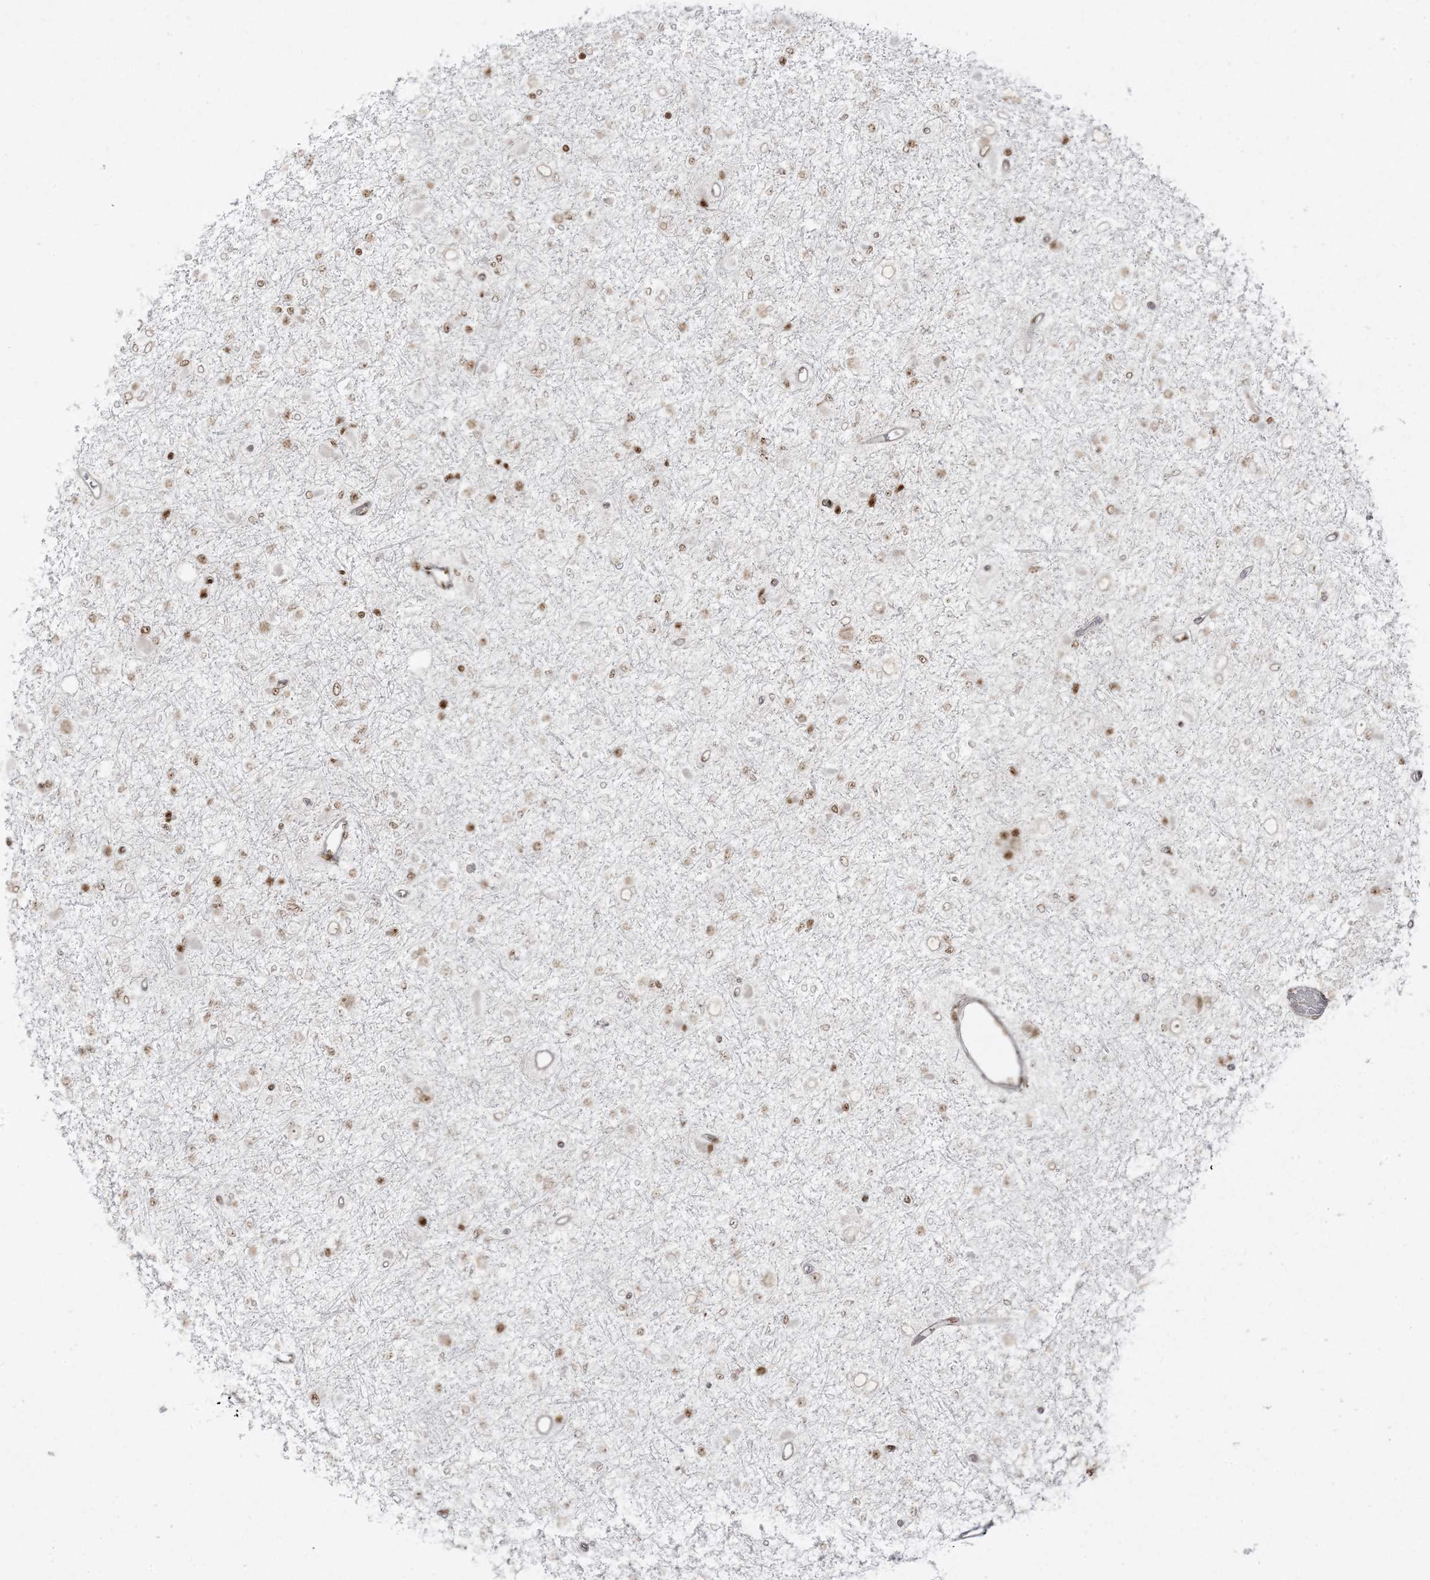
{"staining": {"intensity": "moderate", "quantity": "<25%", "location": "nuclear"}, "tissue": "glioma", "cell_type": "Tumor cells", "image_type": "cancer", "snomed": [{"axis": "morphology", "description": "Glioma, malignant, Low grade"}, {"axis": "topography", "description": "Brain"}], "caption": "Approximately <25% of tumor cells in glioma reveal moderate nuclear protein positivity as visualized by brown immunohistochemical staining.", "gene": "RBM10", "patient": {"sex": "female", "age": 22}}